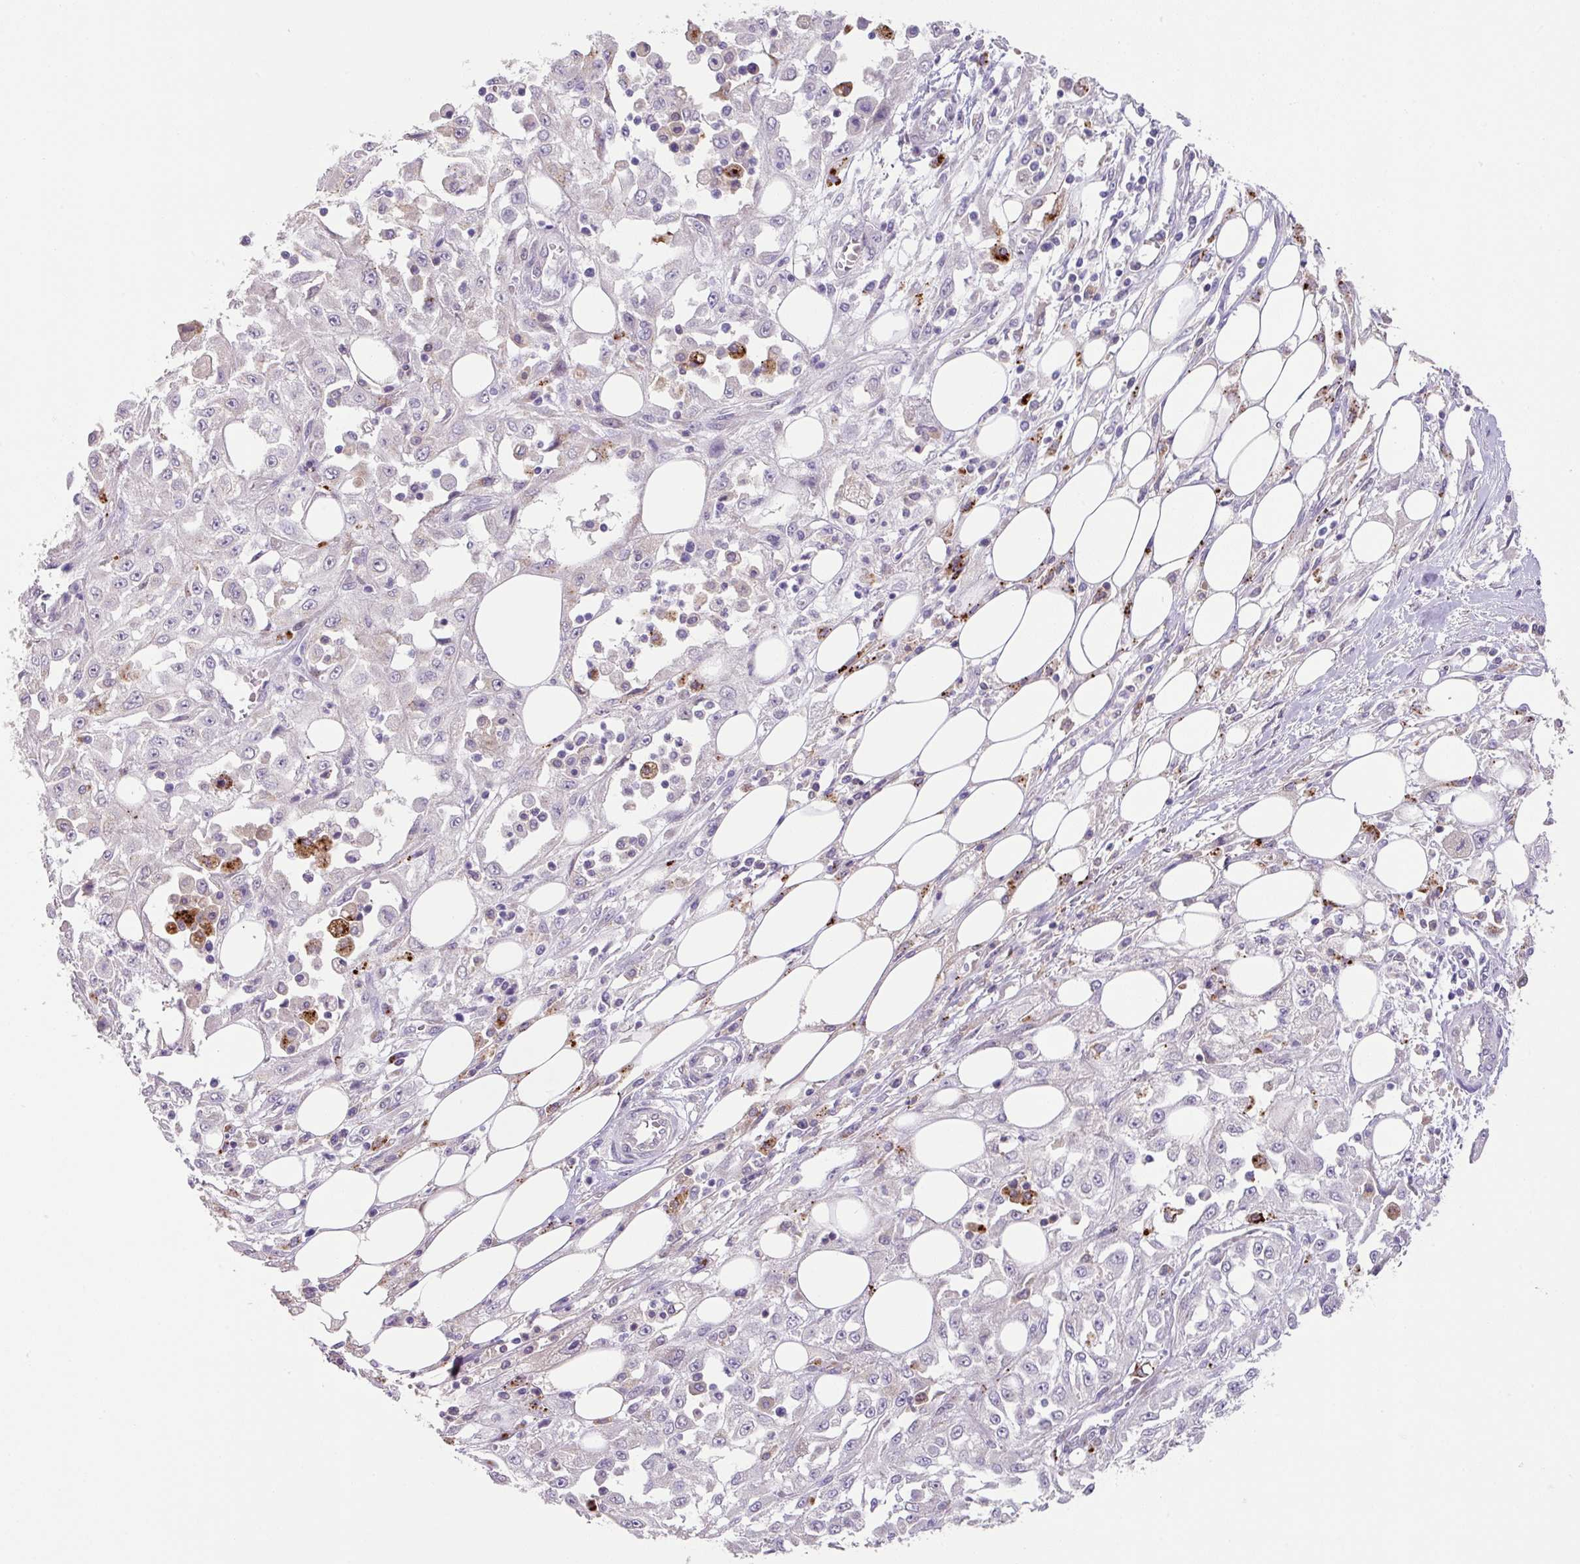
{"staining": {"intensity": "moderate", "quantity": "<25%", "location": "cytoplasmic/membranous"}, "tissue": "skin cancer", "cell_type": "Tumor cells", "image_type": "cancer", "snomed": [{"axis": "morphology", "description": "Squamous cell carcinoma, NOS"}, {"axis": "morphology", "description": "Squamous cell carcinoma, metastatic, NOS"}, {"axis": "topography", "description": "Skin"}, {"axis": "topography", "description": "Lymph node"}], "caption": "A micrograph of human skin squamous cell carcinoma stained for a protein reveals moderate cytoplasmic/membranous brown staining in tumor cells. (DAB IHC with brightfield microscopy, high magnification).", "gene": "PLEKHH3", "patient": {"sex": "male", "age": 75}}